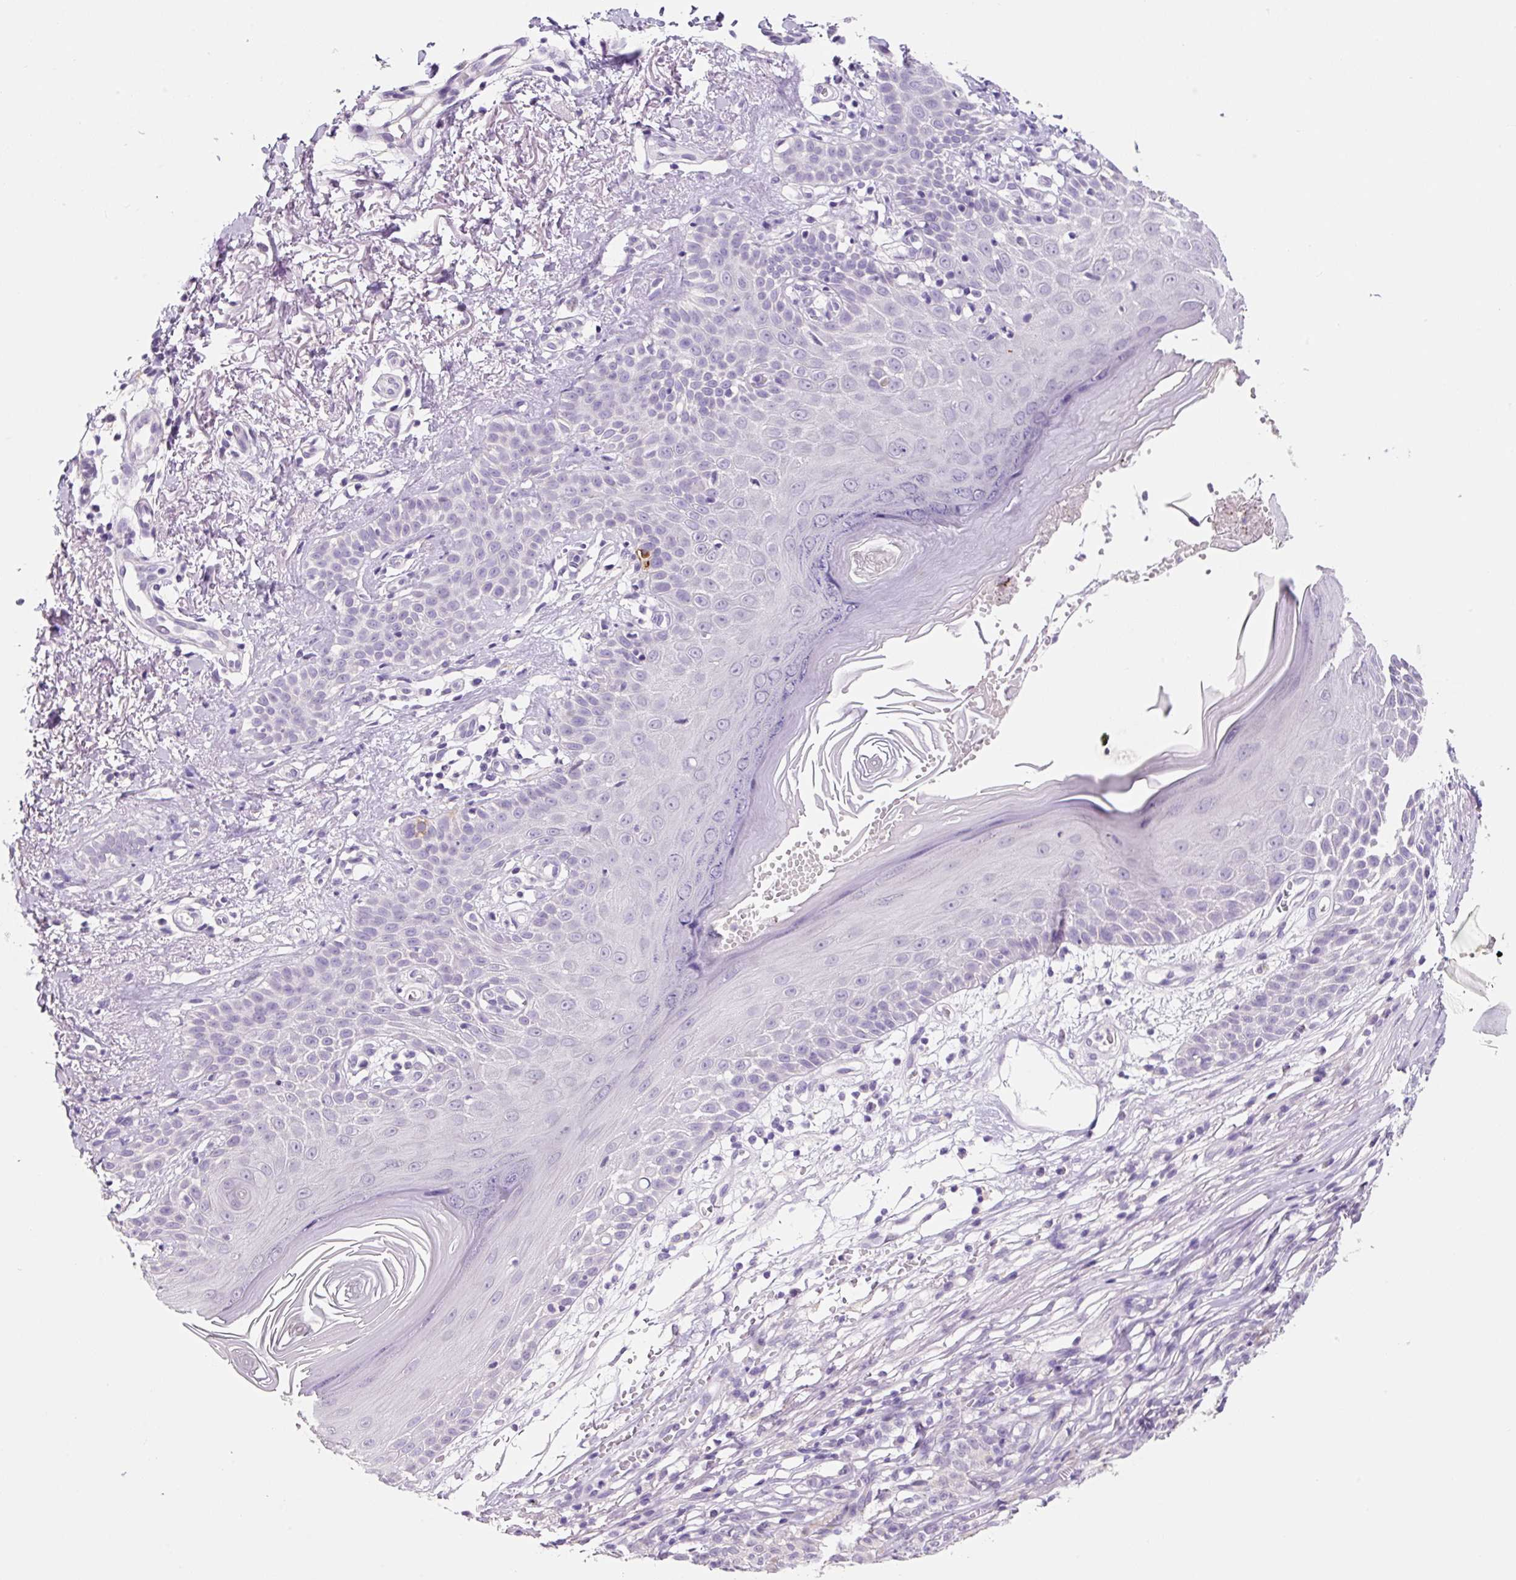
{"staining": {"intensity": "negative", "quantity": "none", "location": "none"}, "tissue": "melanoma", "cell_type": "Tumor cells", "image_type": "cancer", "snomed": [{"axis": "morphology", "description": "Malignant melanoma, NOS"}, {"axis": "topography", "description": "Skin"}], "caption": "This is a photomicrograph of IHC staining of melanoma, which shows no expression in tumor cells.", "gene": "SYP", "patient": {"sex": "female", "age": 82}}